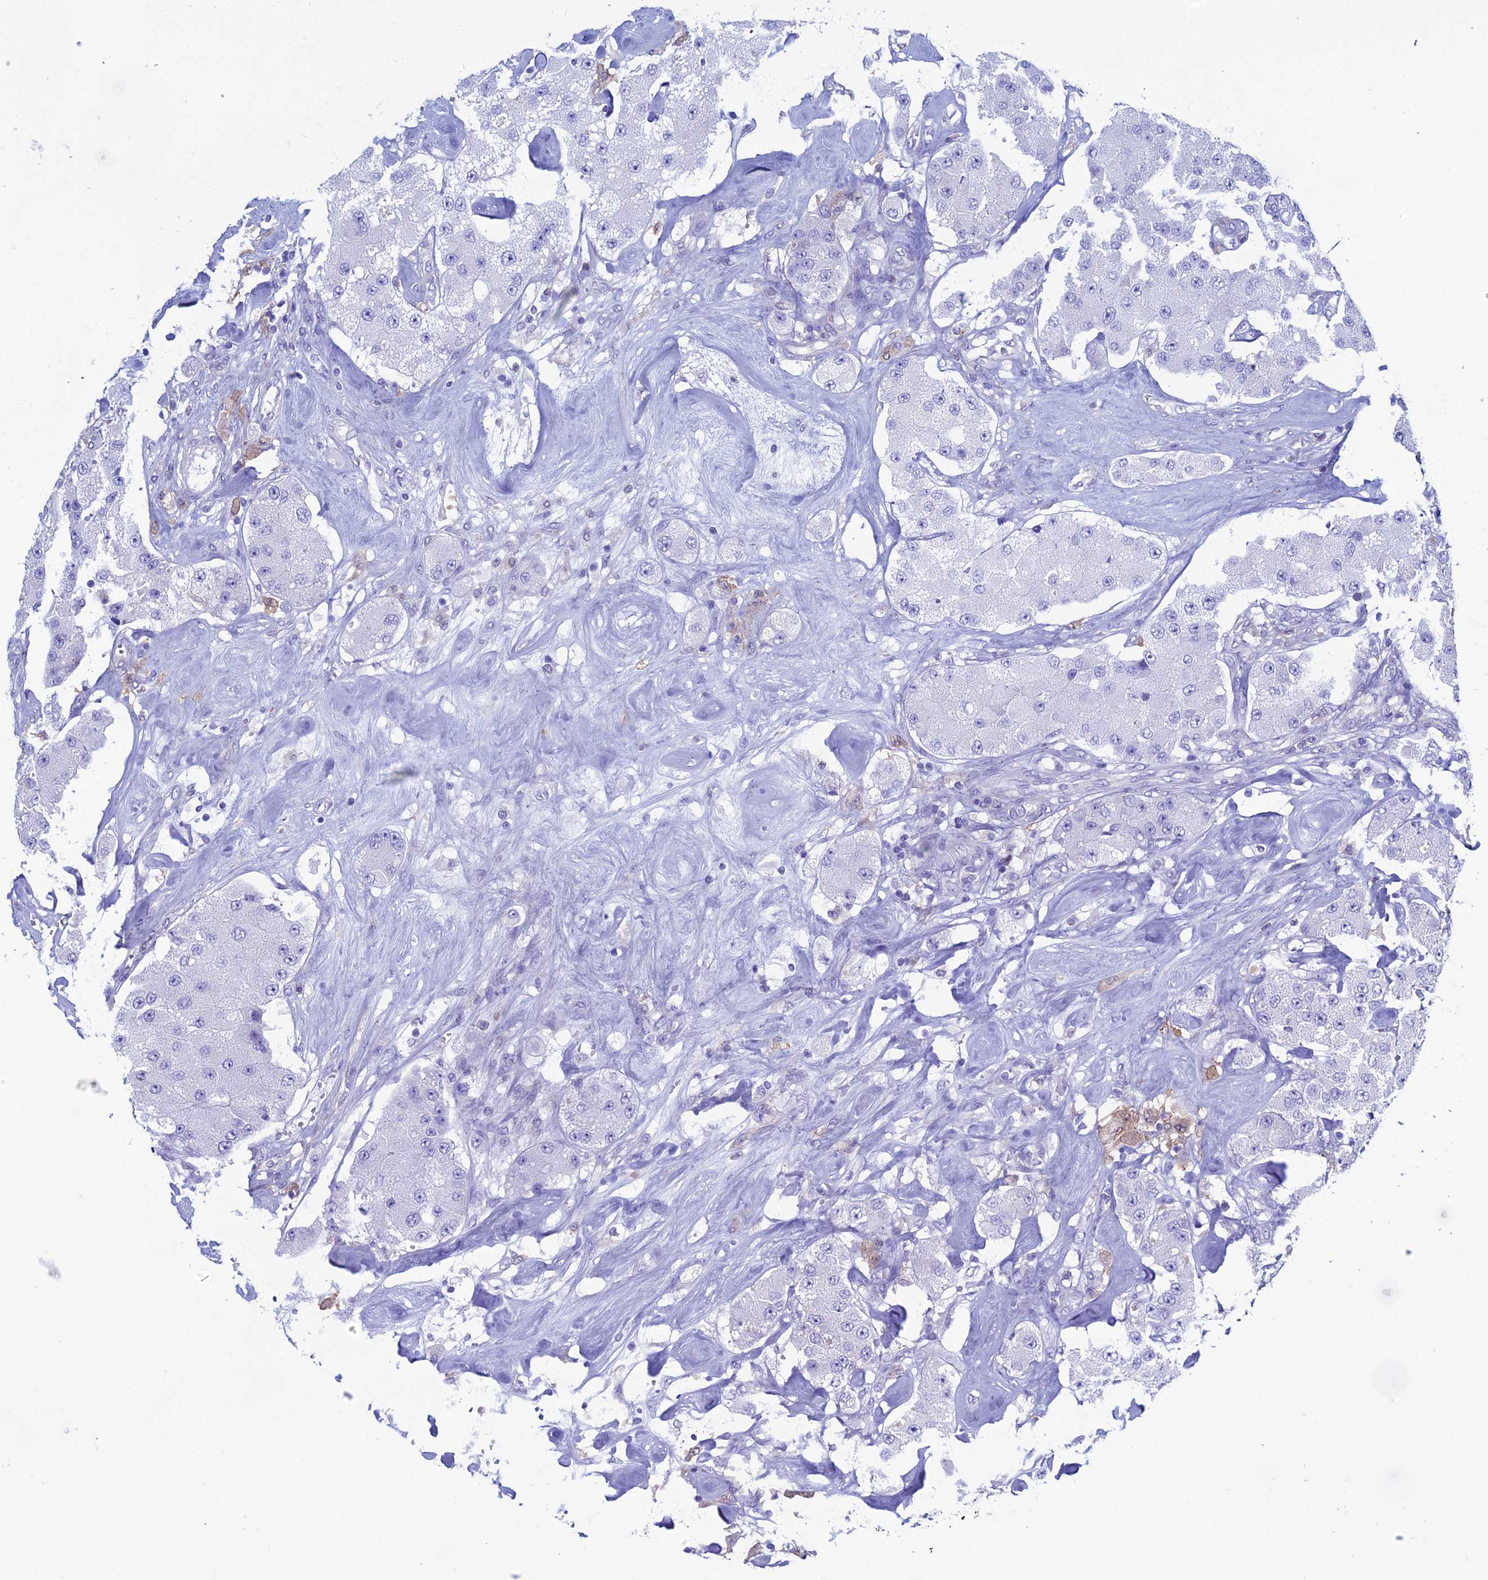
{"staining": {"intensity": "negative", "quantity": "none", "location": "none"}, "tissue": "carcinoid", "cell_type": "Tumor cells", "image_type": "cancer", "snomed": [{"axis": "morphology", "description": "Carcinoid, malignant, NOS"}, {"axis": "topography", "description": "Pancreas"}], "caption": "DAB (3,3'-diaminobenzidine) immunohistochemical staining of carcinoid displays no significant staining in tumor cells.", "gene": "KCNK17", "patient": {"sex": "male", "age": 41}}